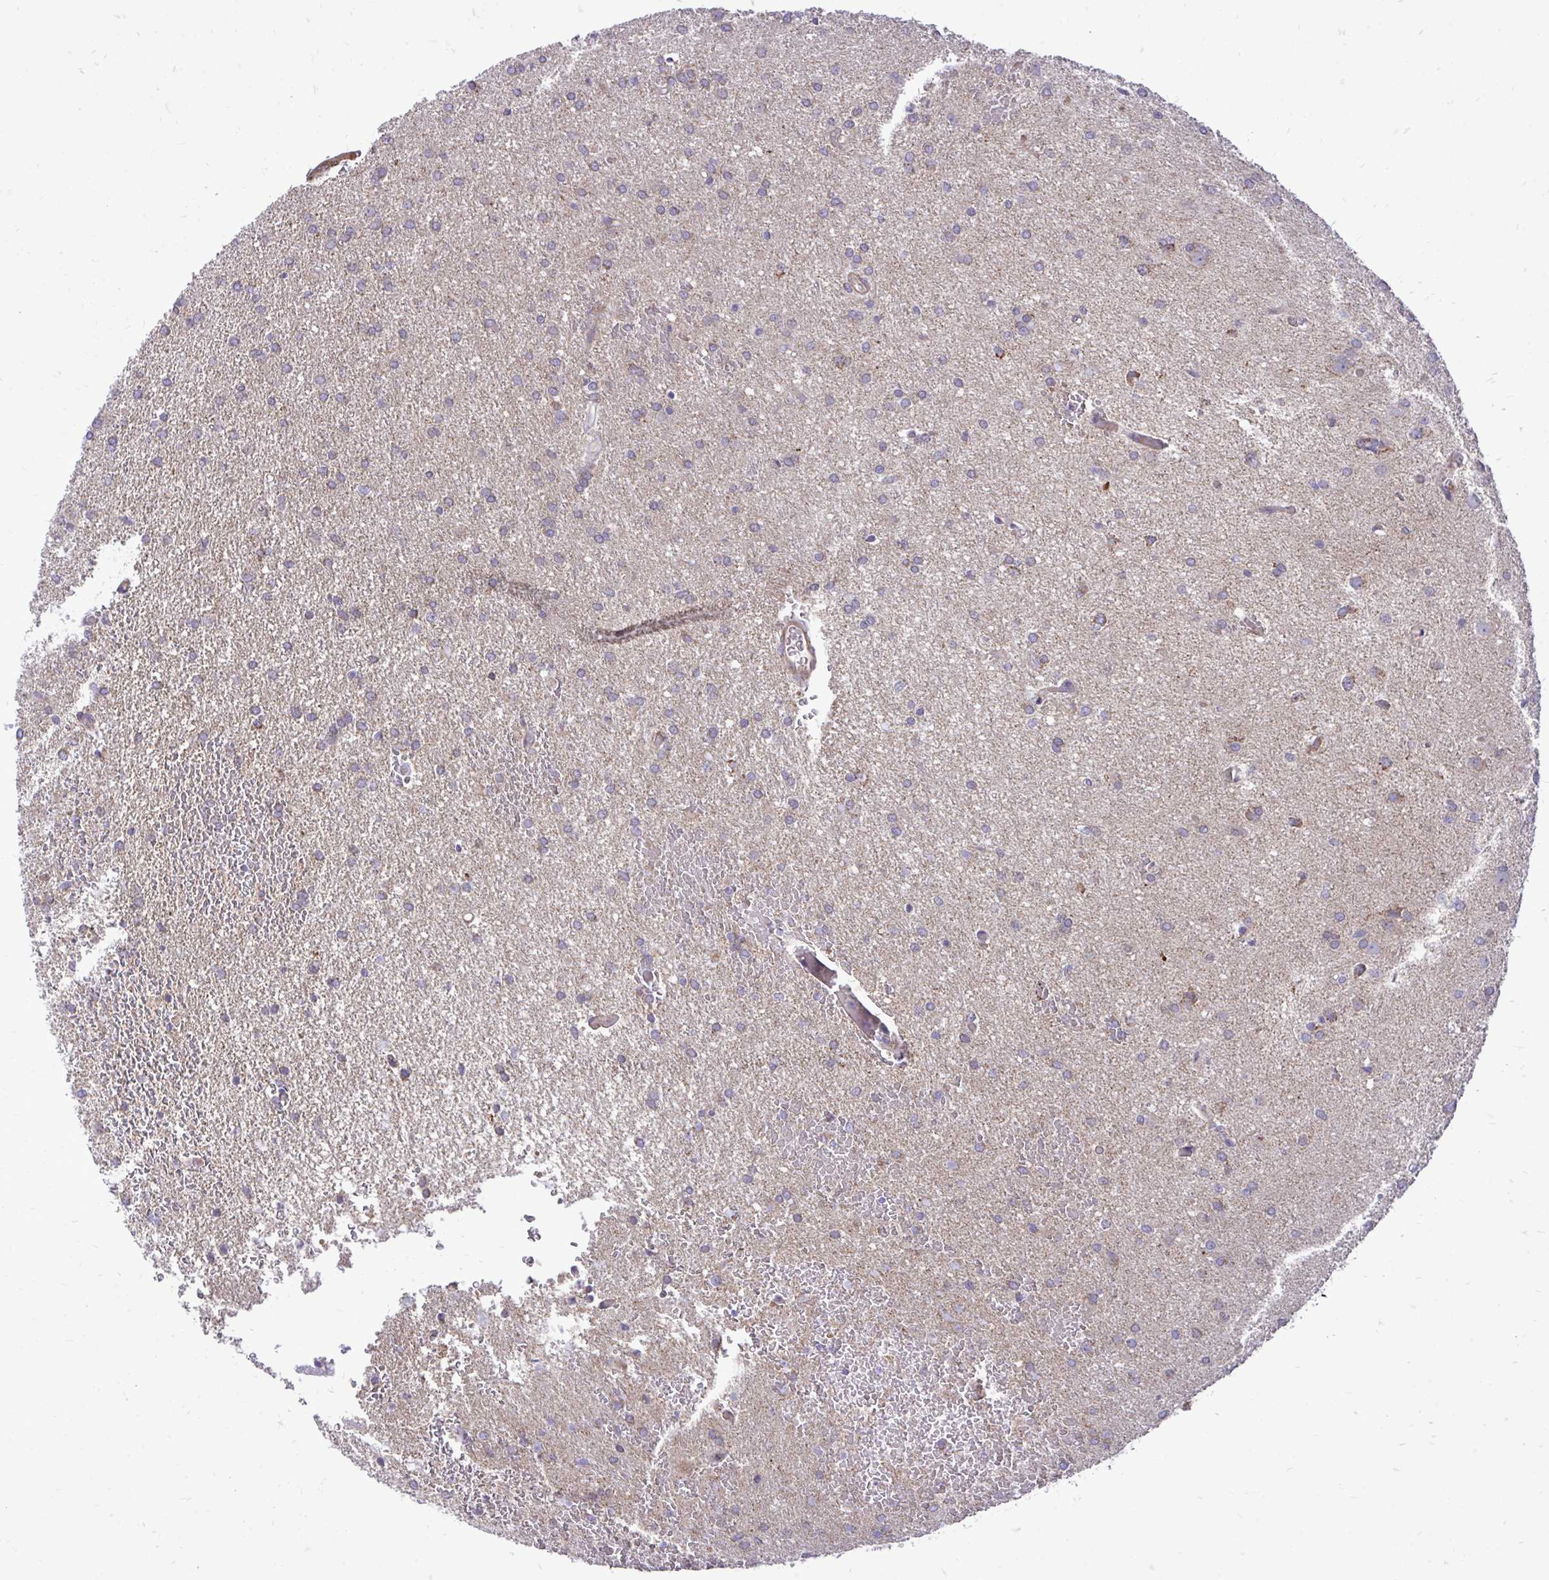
{"staining": {"intensity": "weak", "quantity": "<25%", "location": "cytoplasmic/membranous"}, "tissue": "glioma", "cell_type": "Tumor cells", "image_type": "cancer", "snomed": [{"axis": "morphology", "description": "Glioma, malignant, High grade"}, {"axis": "topography", "description": "Brain"}], "caption": "An immunohistochemistry histopathology image of malignant glioma (high-grade) is shown. There is no staining in tumor cells of malignant glioma (high-grade).", "gene": "UBE2C", "patient": {"sex": "female", "age": 50}}